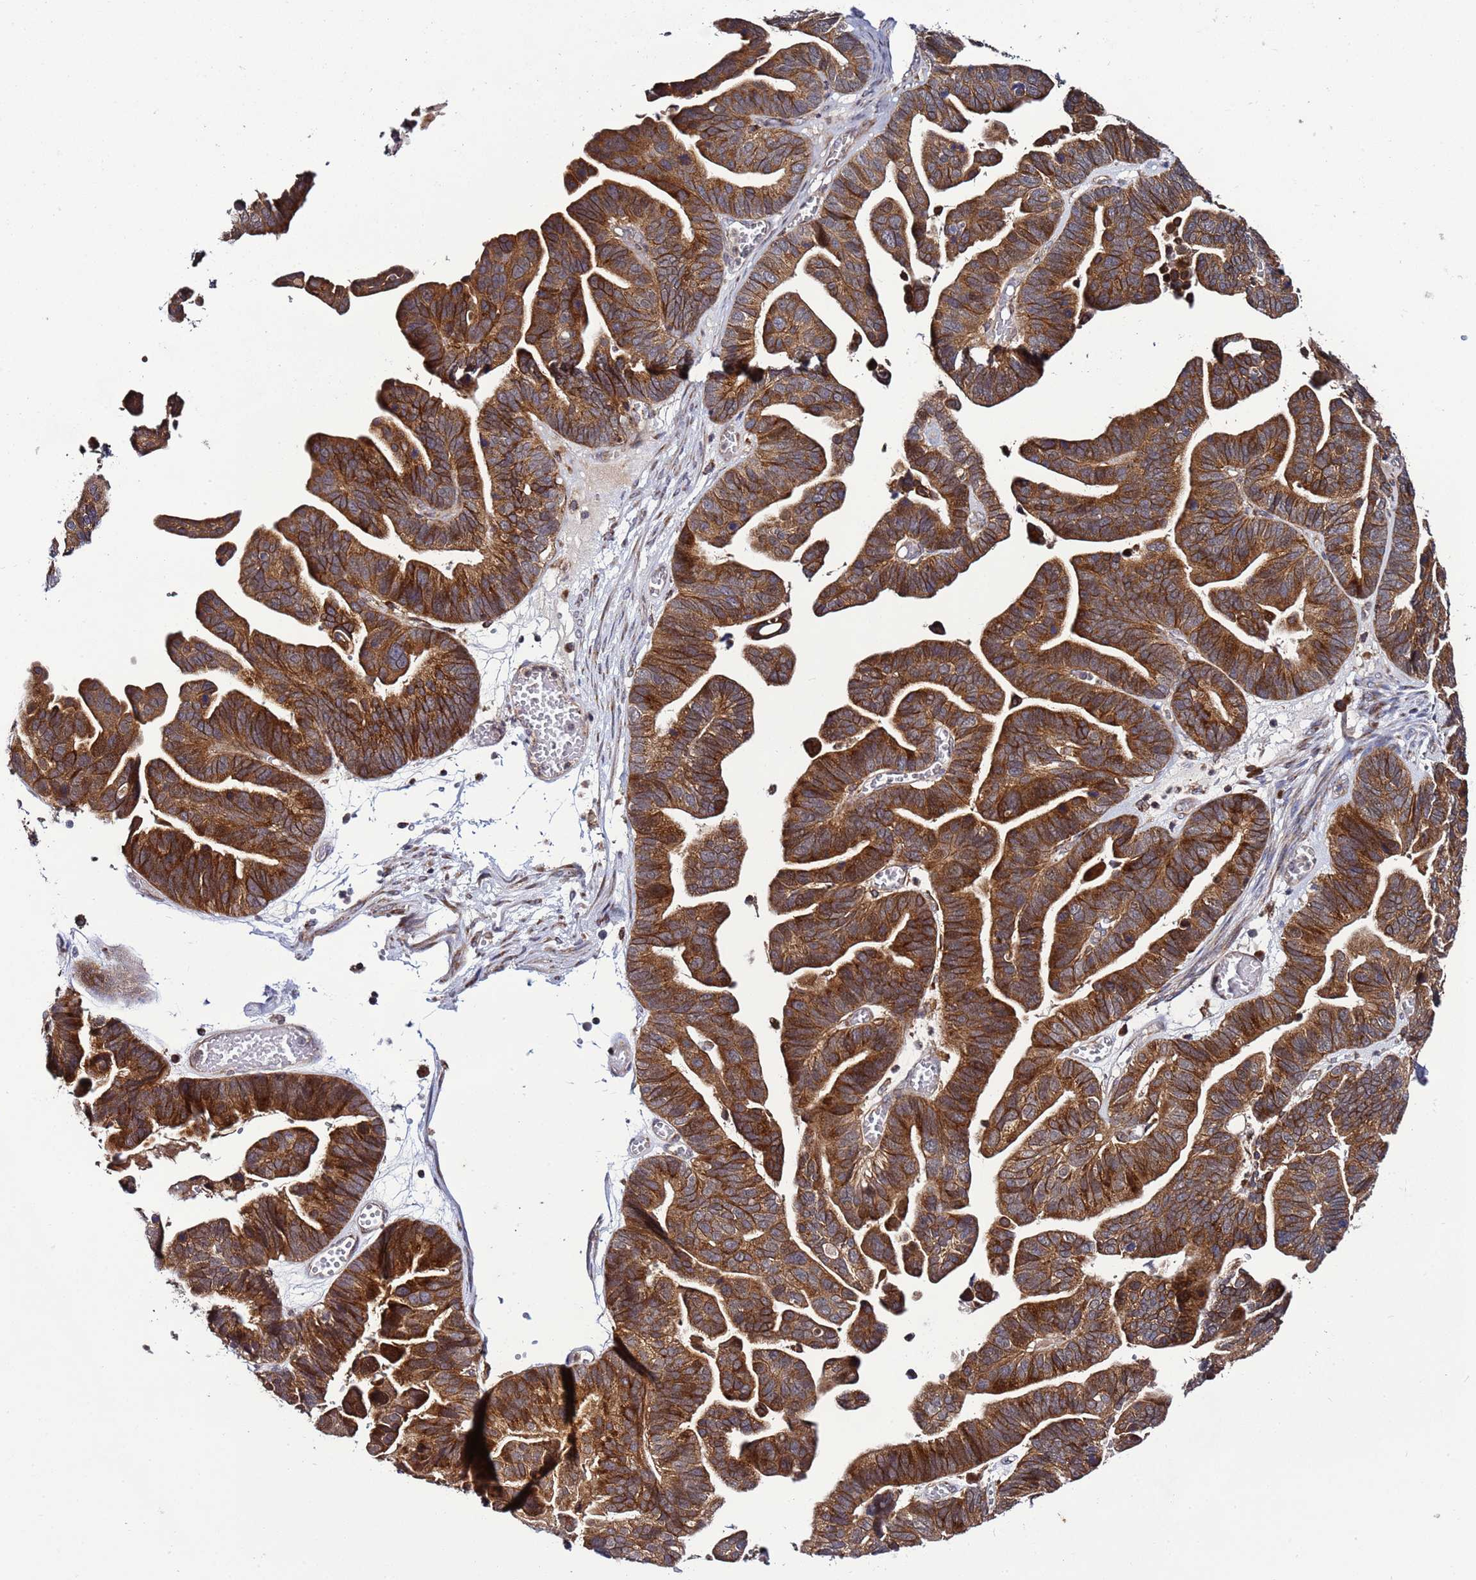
{"staining": {"intensity": "moderate", "quantity": ">75%", "location": "cytoplasmic/membranous"}, "tissue": "ovarian cancer", "cell_type": "Tumor cells", "image_type": "cancer", "snomed": [{"axis": "morphology", "description": "Cystadenocarcinoma, serous, NOS"}, {"axis": "topography", "description": "Ovary"}], "caption": "High-magnification brightfield microscopy of serous cystadenocarcinoma (ovarian) stained with DAB (brown) and counterstained with hematoxylin (blue). tumor cells exhibit moderate cytoplasmic/membranous staining is identified in about>75% of cells.", "gene": "TMEM176B", "patient": {"sex": "female", "age": 56}}